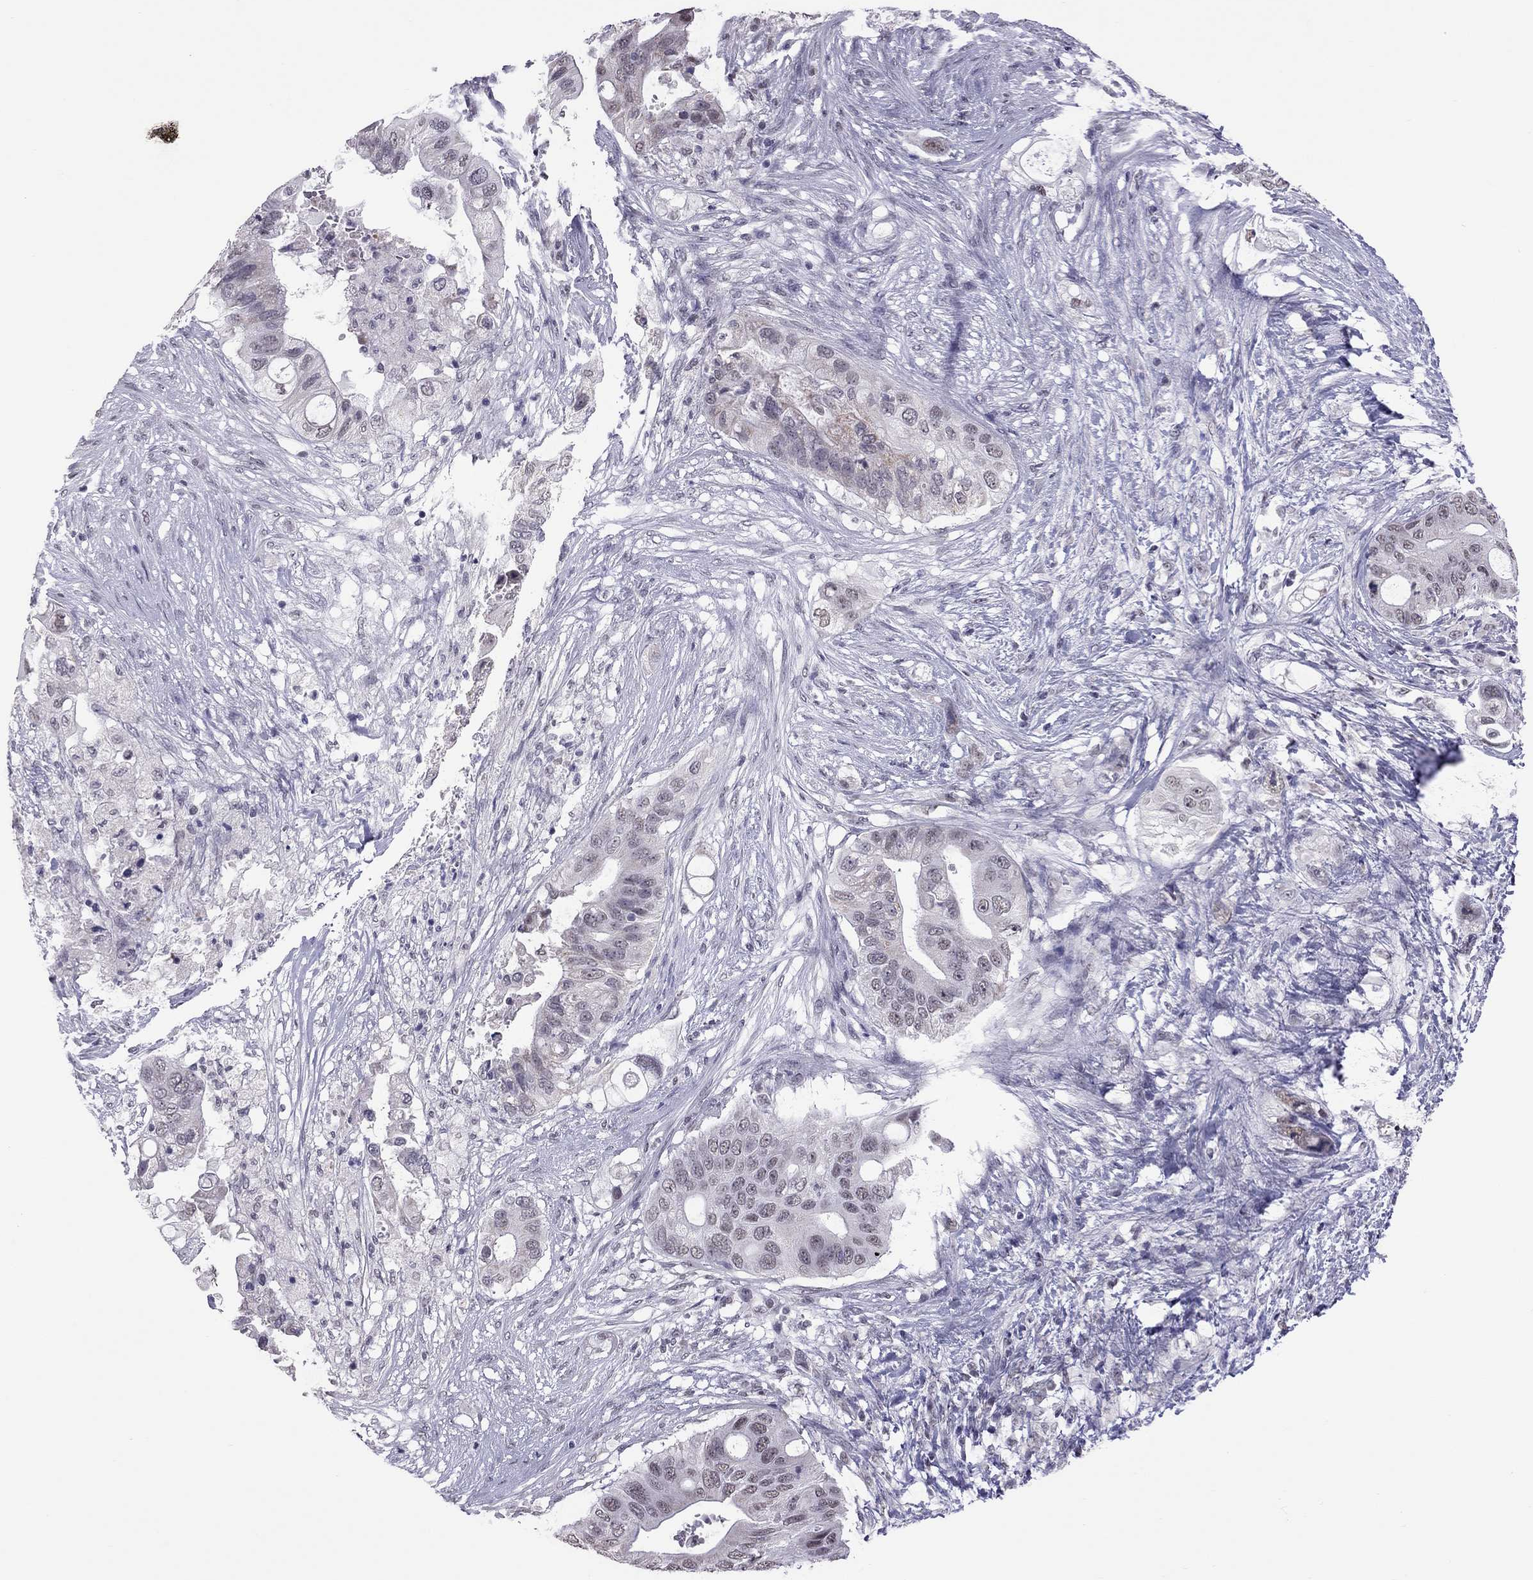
{"staining": {"intensity": "negative", "quantity": "none", "location": "none"}, "tissue": "pancreatic cancer", "cell_type": "Tumor cells", "image_type": "cancer", "snomed": [{"axis": "morphology", "description": "Adenocarcinoma, NOS"}, {"axis": "topography", "description": "Pancreas"}], "caption": "Tumor cells show no significant positivity in pancreatic cancer.", "gene": "PPP1R3A", "patient": {"sex": "female", "age": 72}}